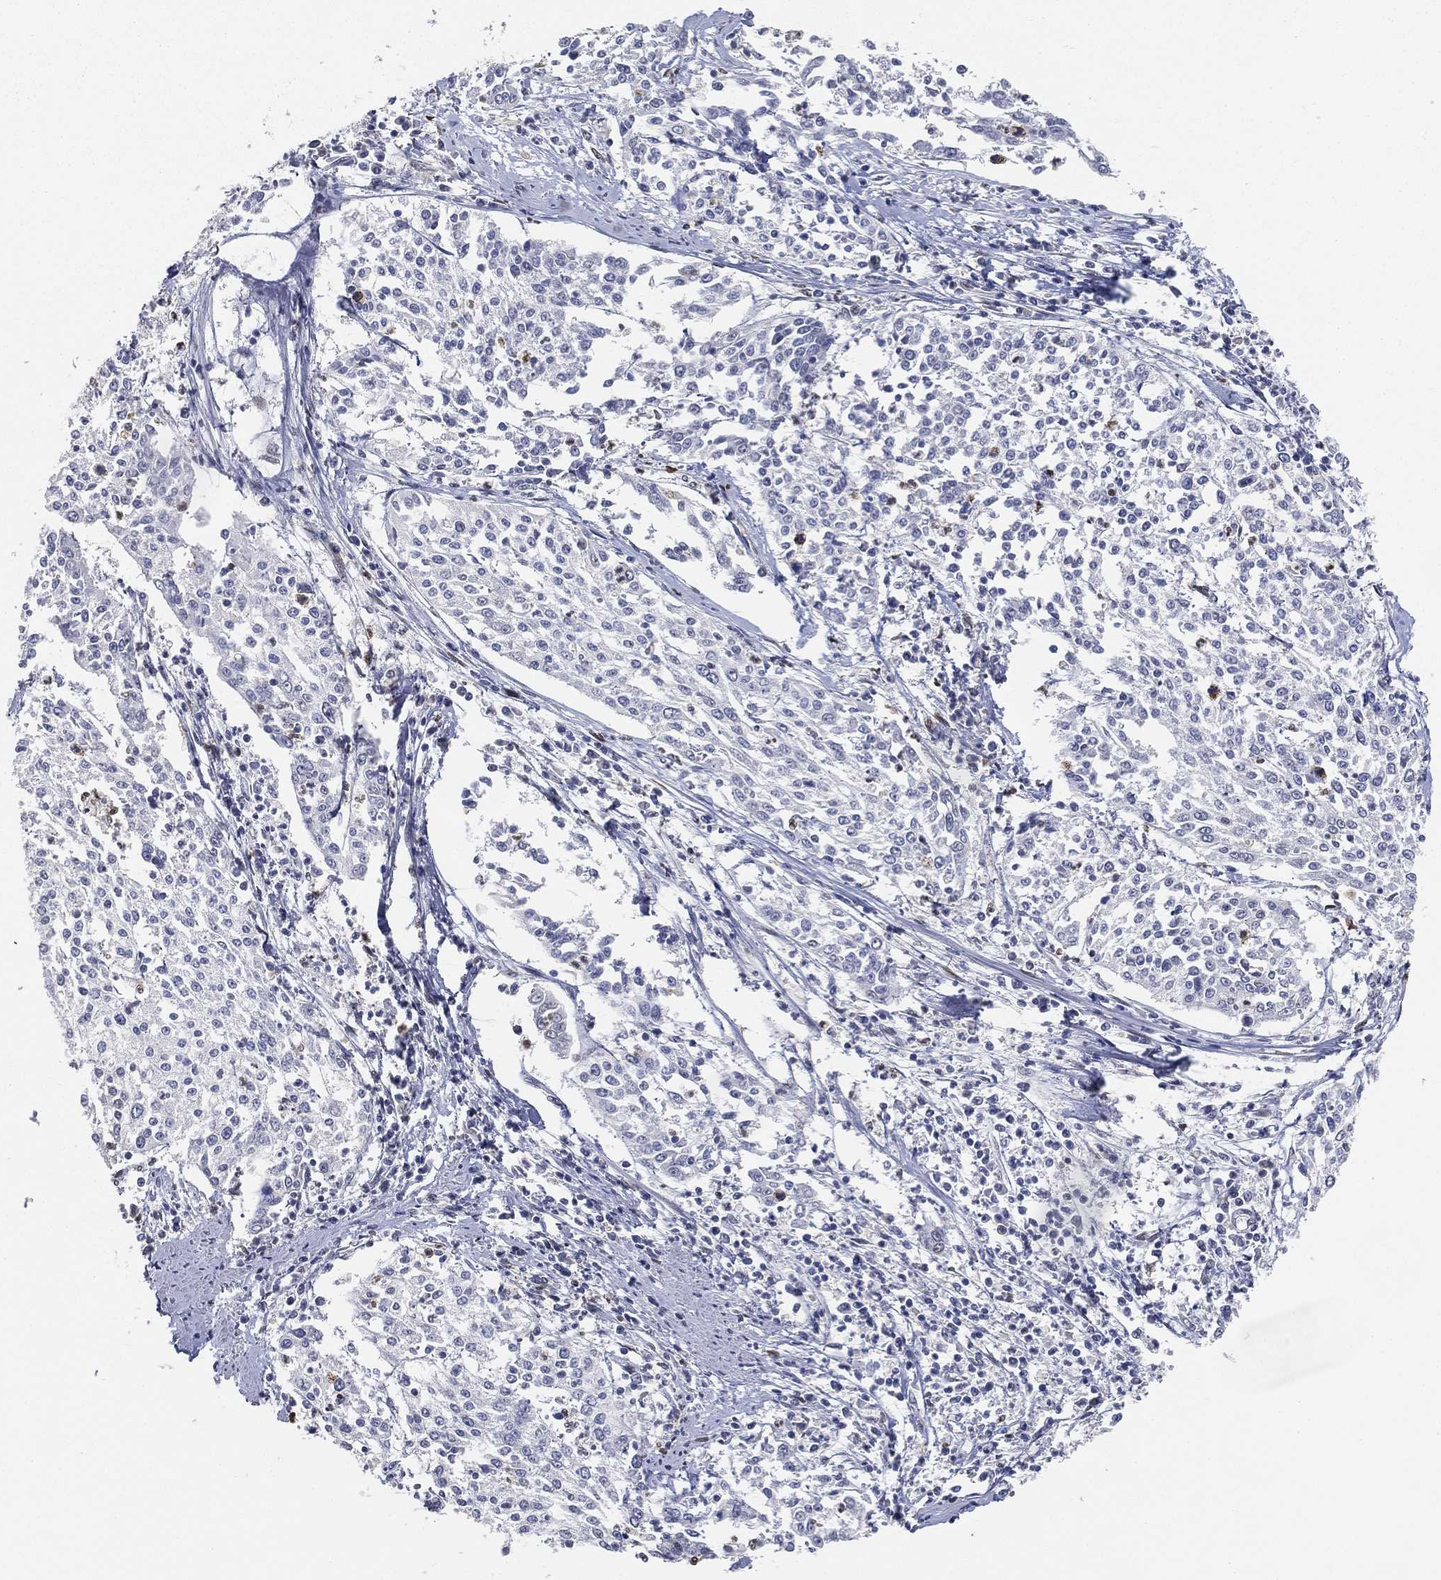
{"staining": {"intensity": "negative", "quantity": "none", "location": "none"}, "tissue": "cervical cancer", "cell_type": "Tumor cells", "image_type": "cancer", "snomed": [{"axis": "morphology", "description": "Squamous cell carcinoma, NOS"}, {"axis": "topography", "description": "Cervix"}], "caption": "Tumor cells are negative for protein expression in human cervical cancer (squamous cell carcinoma). Brightfield microscopy of immunohistochemistry (IHC) stained with DAB (brown) and hematoxylin (blue), captured at high magnification.", "gene": "LMNB1", "patient": {"sex": "female", "age": 41}}